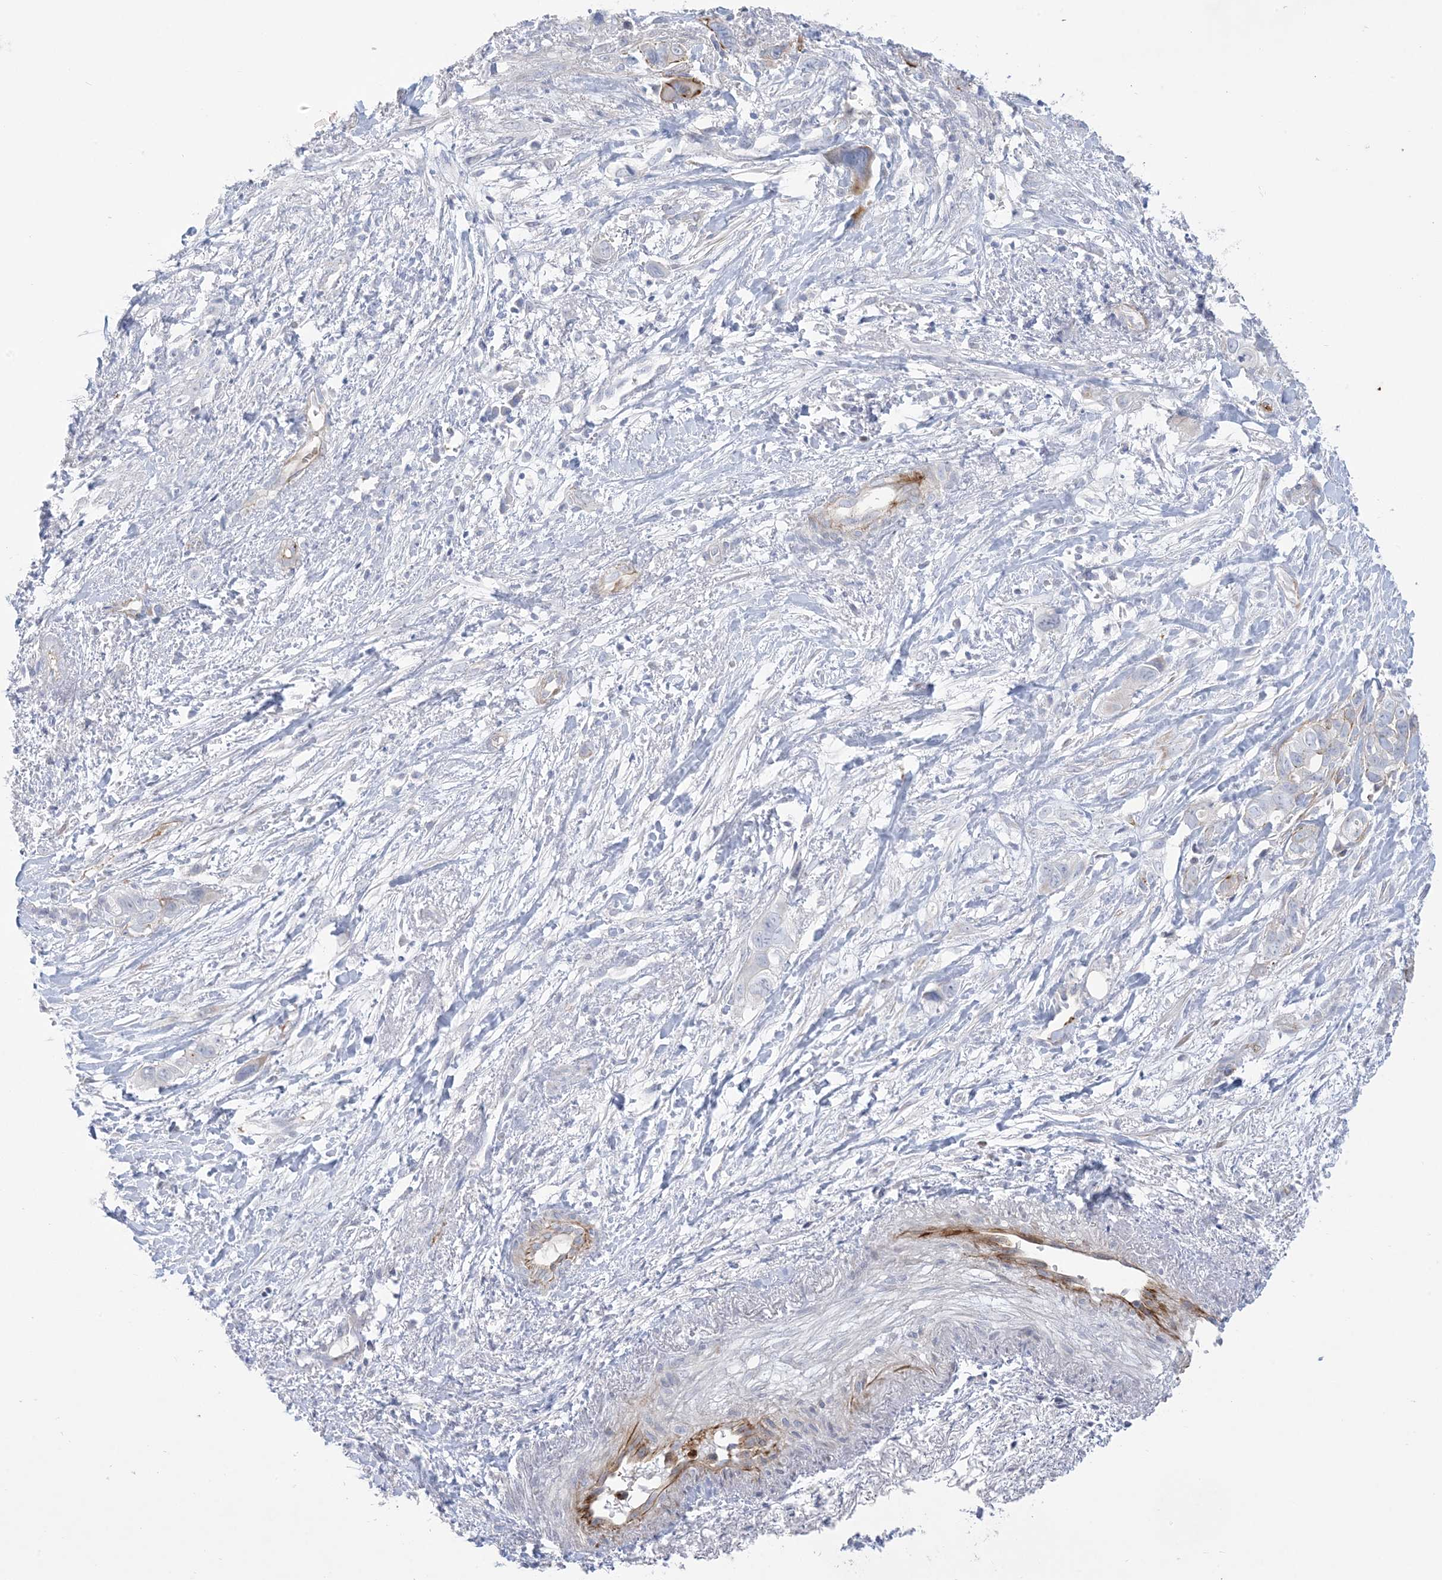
{"staining": {"intensity": "moderate", "quantity": "<25%", "location": "cytoplasmic/membranous"}, "tissue": "liver cancer", "cell_type": "Tumor cells", "image_type": "cancer", "snomed": [{"axis": "morphology", "description": "Cholangiocarcinoma"}, {"axis": "topography", "description": "Liver"}], "caption": "Protein expression analysis of liver cholangiocarcinoma shows moderate cytoplasmic/membranous staining in approximately <25% of tumor cells.", "gene": "B3GNT7", "patient": {"sex": "female", "age": 79}}